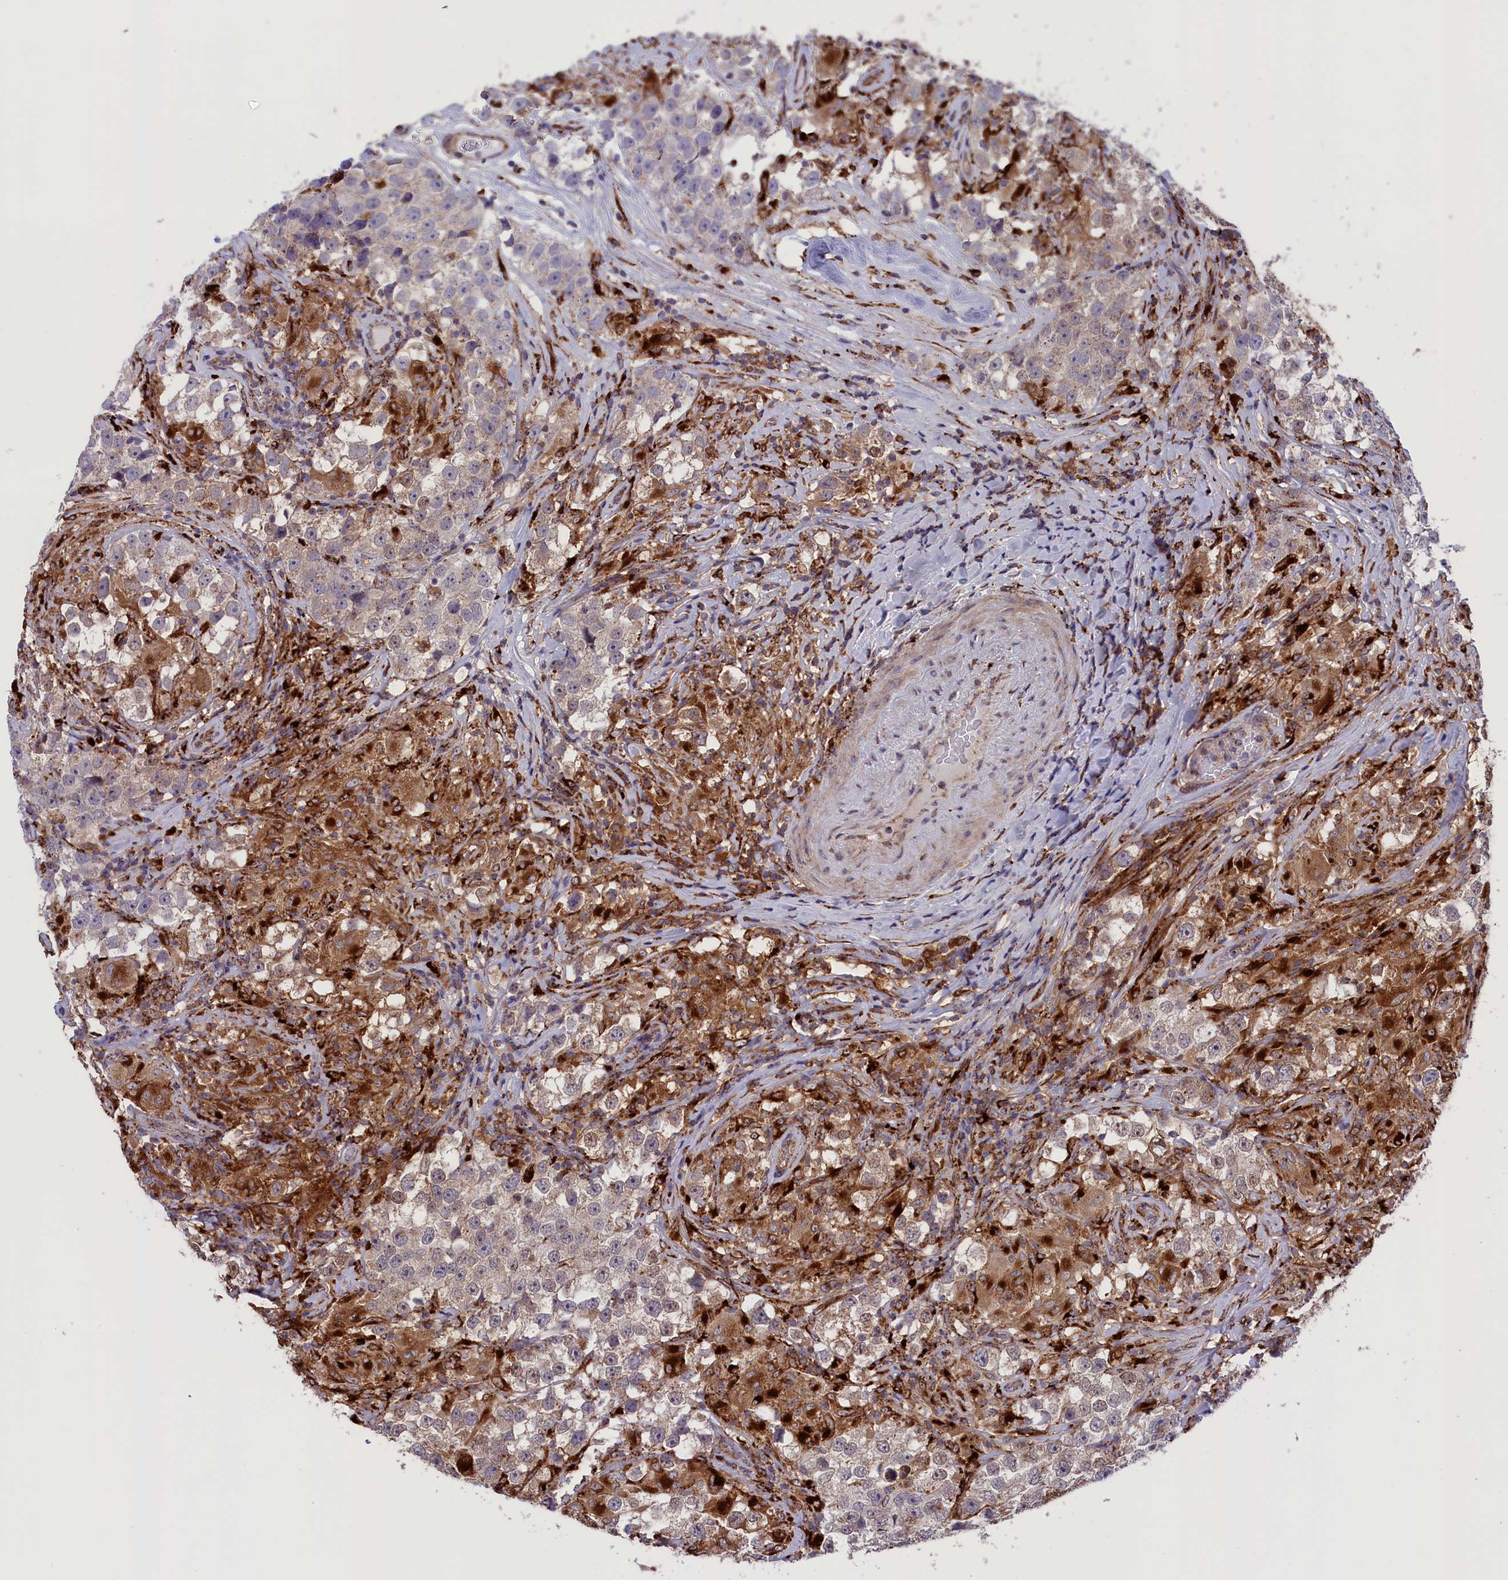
{"staining": {"intensity": "moderate", "quantity": "25%-75%", "location": "cytoplasmic/membranous"}, "tissue": "testis cancer", "cell_type": "Tumor cells", "image_type": "cancer", "snomed": [{"axis": "morphology", "description": "Seminoma, NOS"}, {"axis": "topography", "description": "Testis"}], "caption": "DAB (3,3'-diaminobenzidine) immunohistochemical staining of human seminoma (testis) shows moderate cytoplasmic/membranous protein positivity in approximately 25%-75% of tumor cells.", "gene": "MAN2B1", "patient": {"sex": "male", "age": 46}}